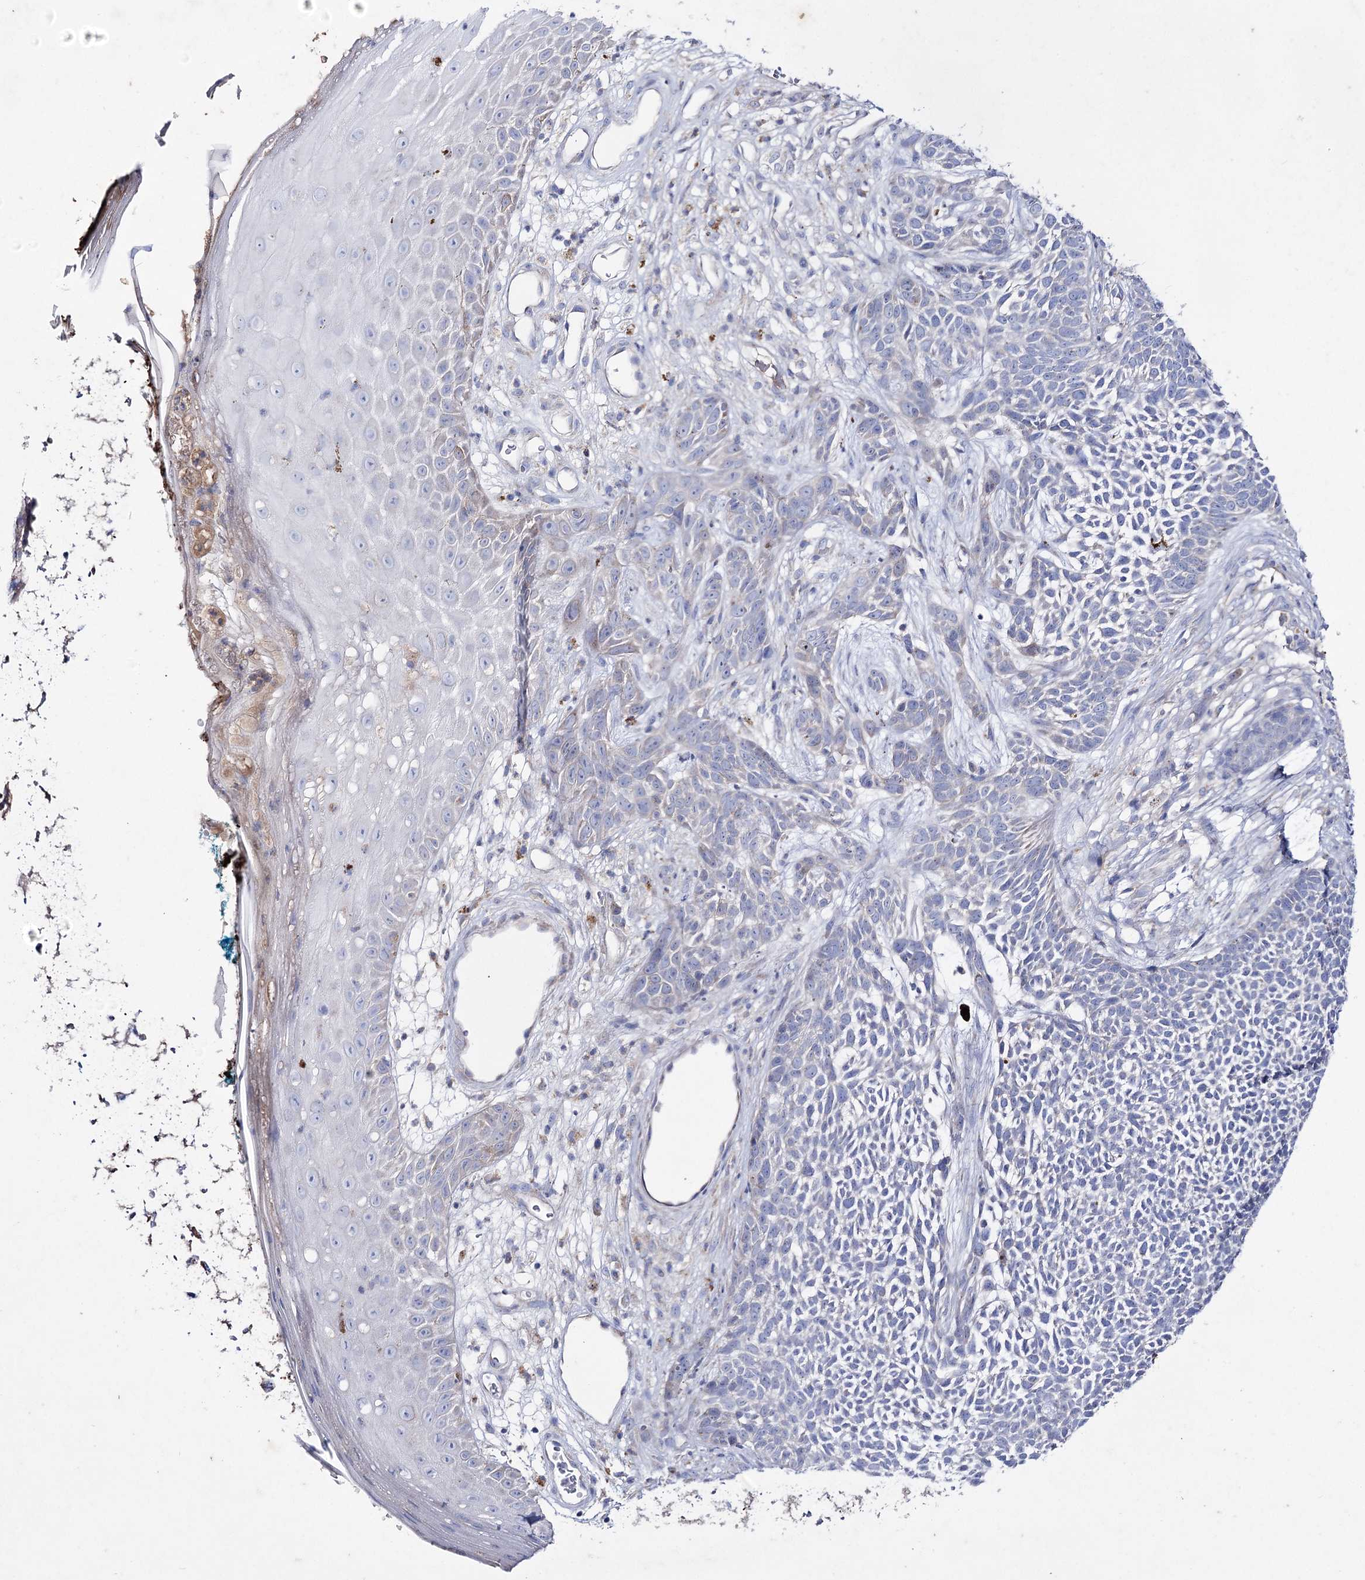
{"staining": {"intensity": "negative", "quantity": "none", "location": "none"}, "tissue": "skin cancer", "cell_type": "Tumor cells", "image_type": "cancer", "snomed": [{"axis": "morphology", "description": "Basal cell carcinoma"}, {"axis": "topography", "description": "Skin"}], "caption": "Tumor cells are negative for brown protein staining in basal cell carcinoma (skin). The staining was performed using DAB to visualize the protein expression in brown, while the nuclei were stained in blue with hematoxylin (Magnification: 20x).", "gene": "NAGLU", "patient": {"sex": "female", "age": 84}}